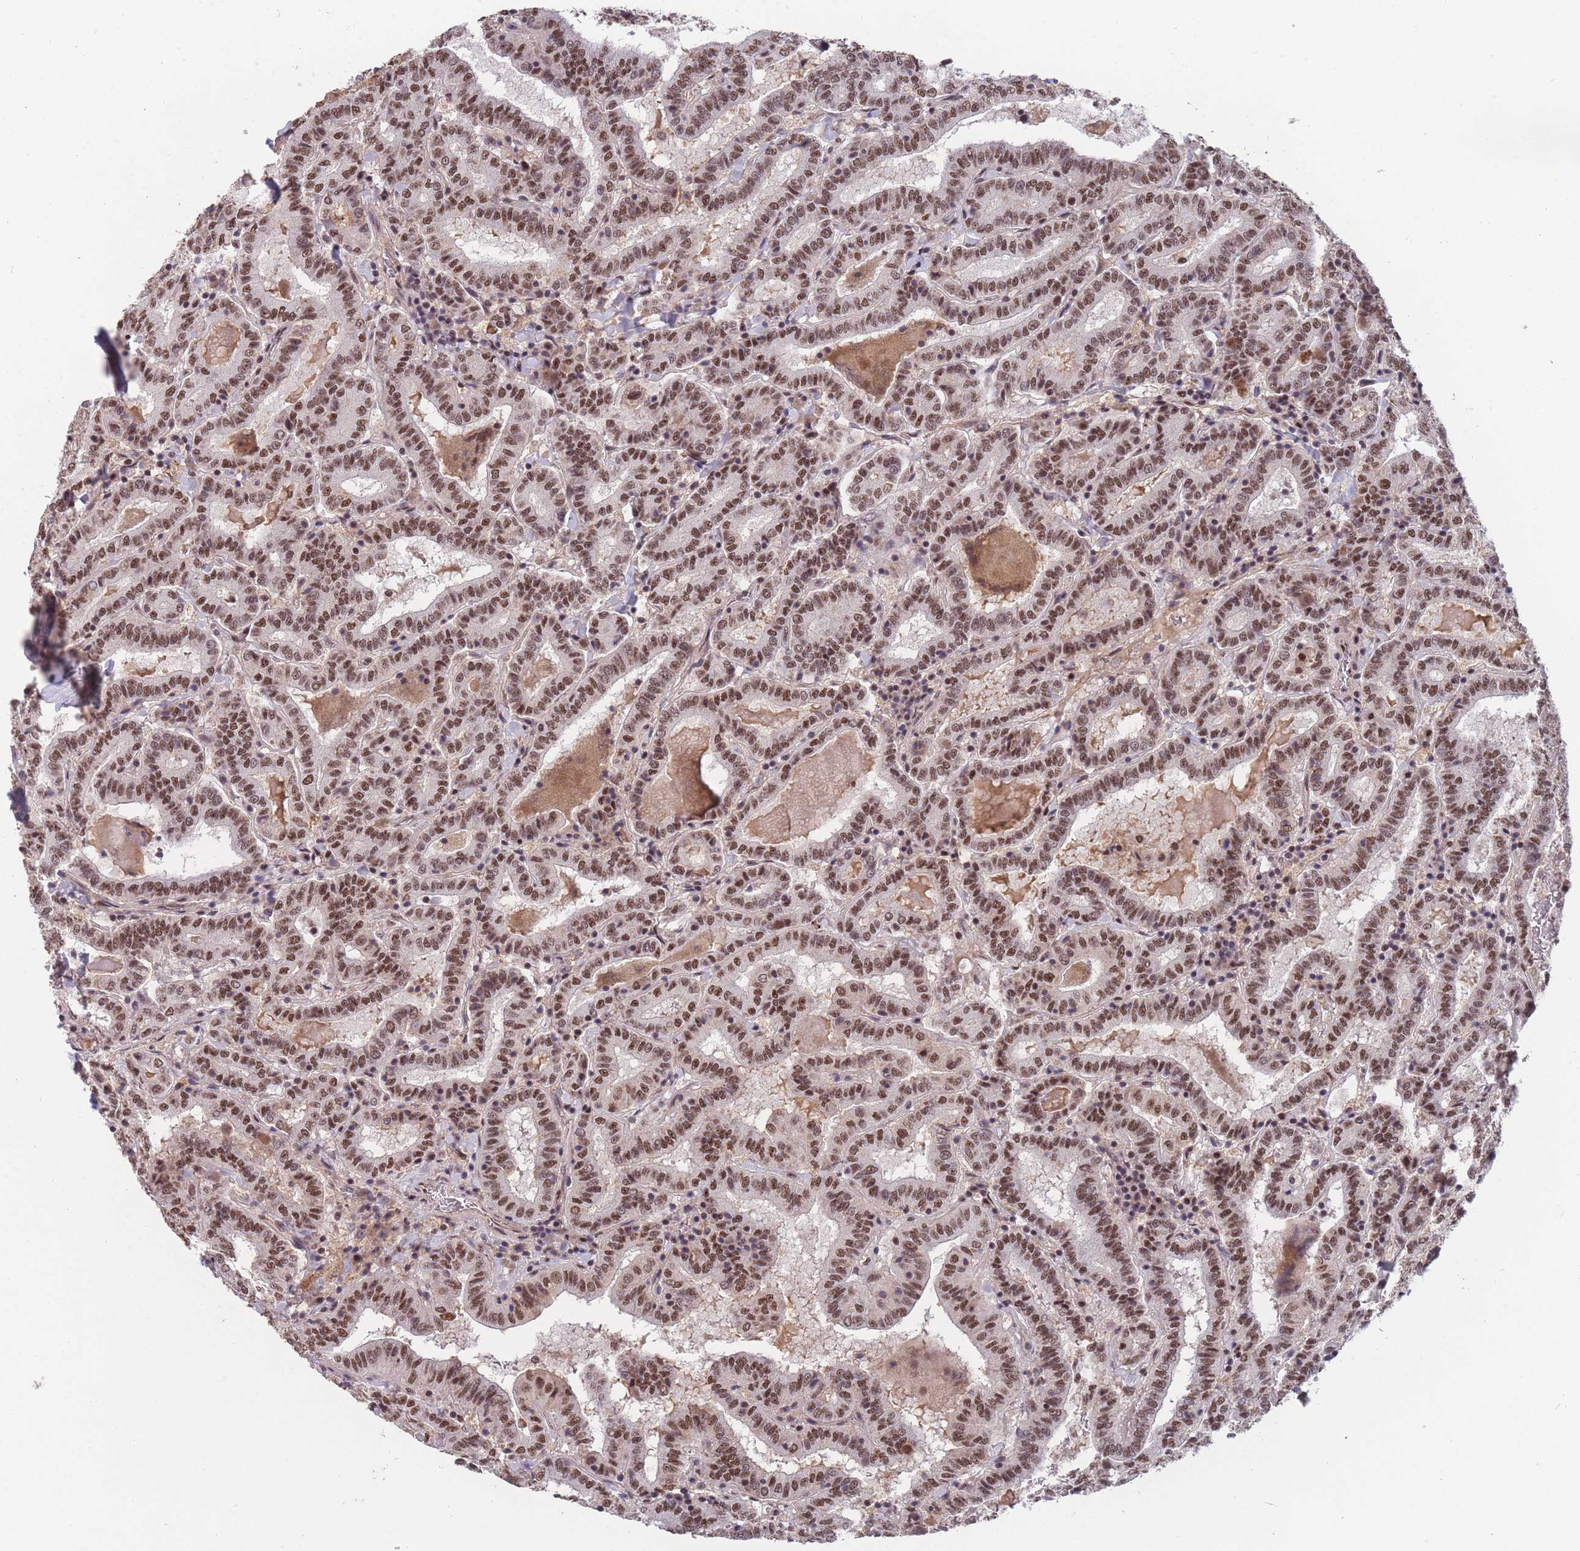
{"staining": {"intensity": "moderate", "quantity": ">75%", "location": "nuclear"}, "tissue": "thyroid cancer", "cell_type": "Tumor cells", "image_type": "cancer", "snomed": [{"axis": "morphology", "description": "Papillary adenocarcinoma, NOS"}, {"axis": "topography", "description": "Thyroid gland"}], "caption": "Approximately >75% of tumor cells in human thyroid cancer (papillary adenocarcinoma) exhibit moderate nuclear protein positivity as visualized by brown immunohistochemical staining.", "gene": "SNRPA1", "patient": {"sex": "female", "age": 72}}